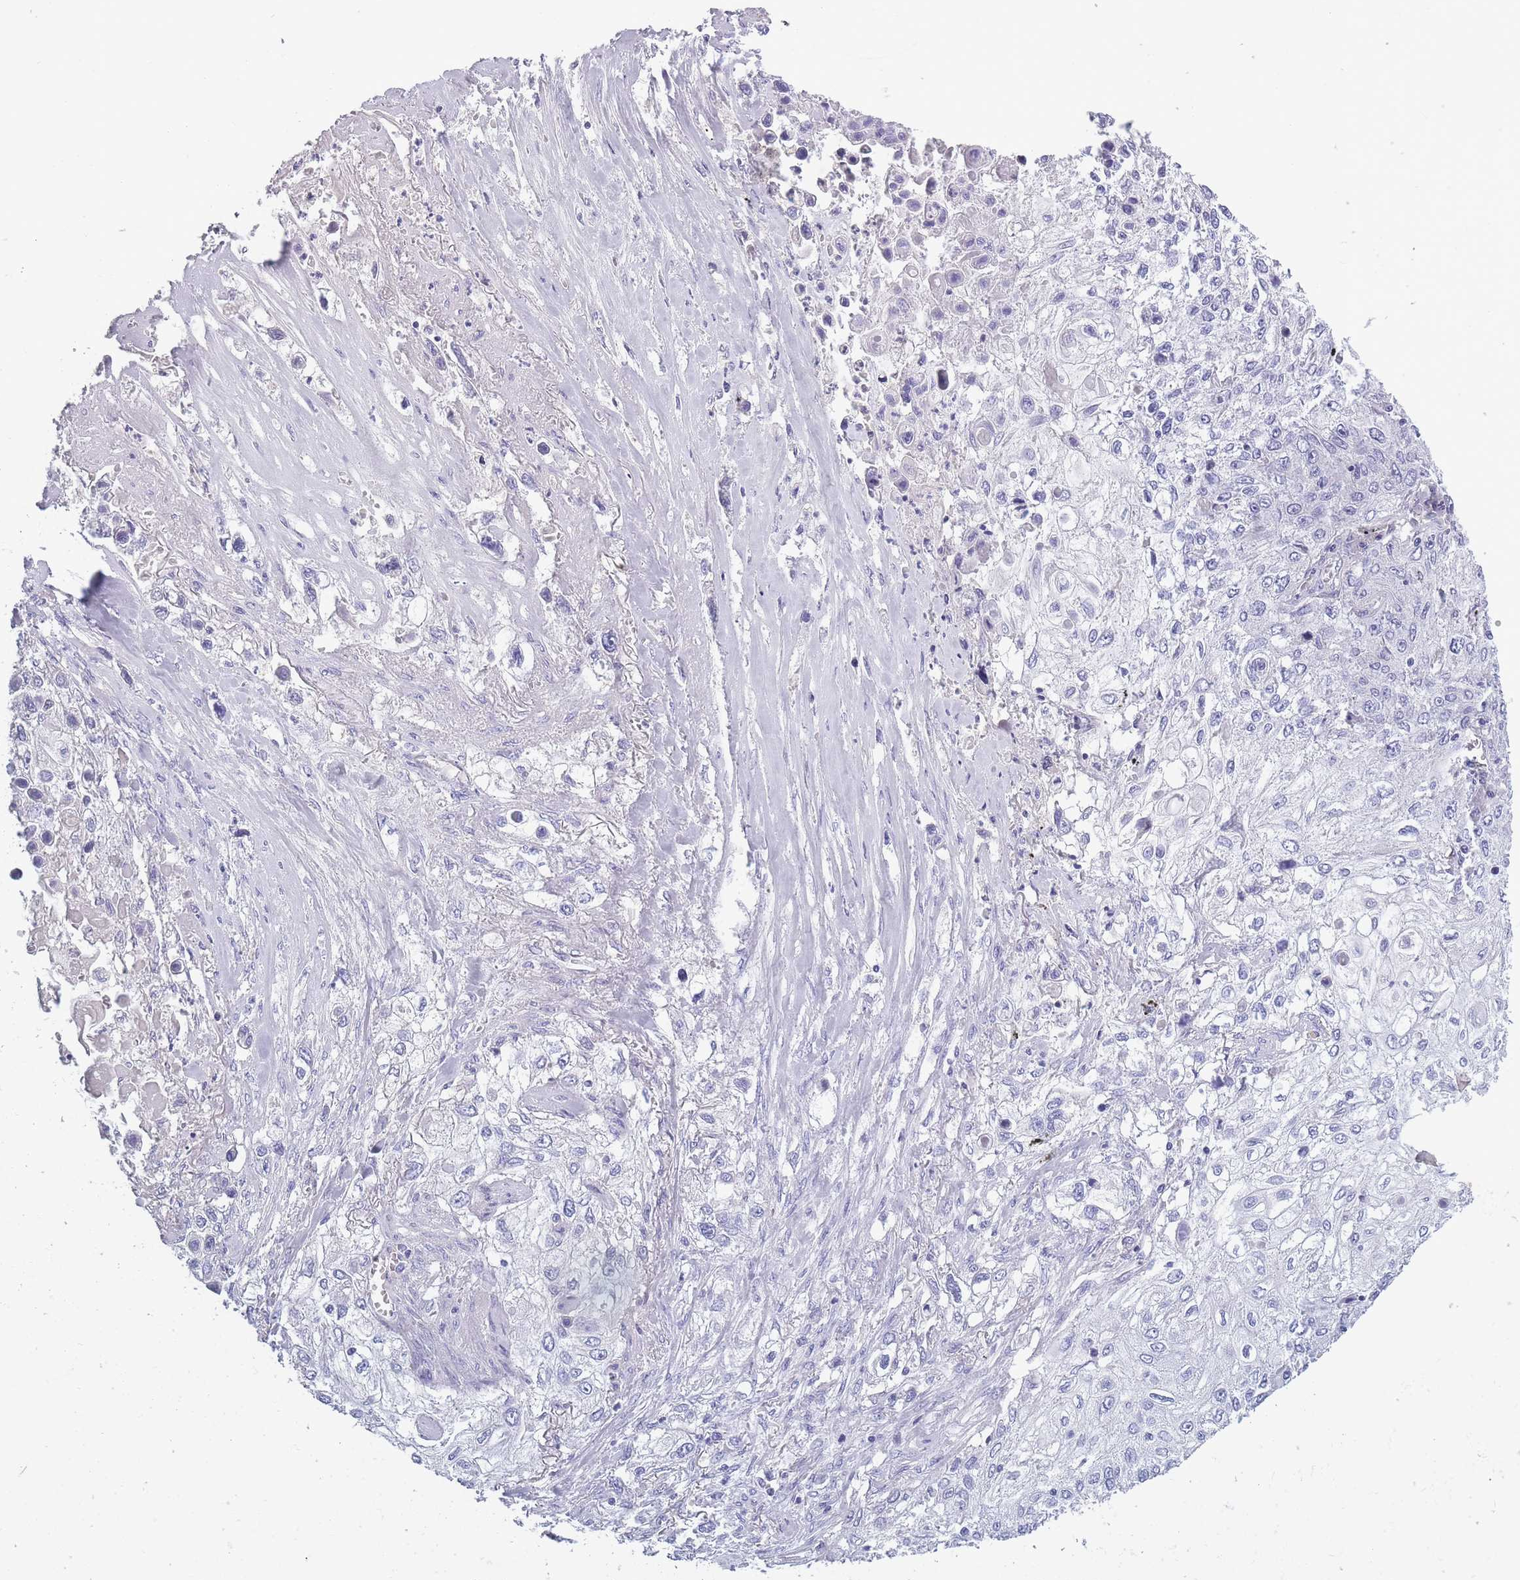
{"staining": {"intensity": "negative", "quantity": "none", "location": "none"}, "tissue": "lung cancer", "cell_type": "Tumor cells", "image_type": "cancer", "snomed": [{"axis": "morphology", "description": "Squamous cell carcinoma, NOS"}, {"axis": "topography", "description": "Lung"}], "caption": "Squamous cell carcinoma (lung) stained for a protein using IHC displays no expression tumor cells.", "gene": "OR4C5", "patient": {"sex": "female", "age": 69}}